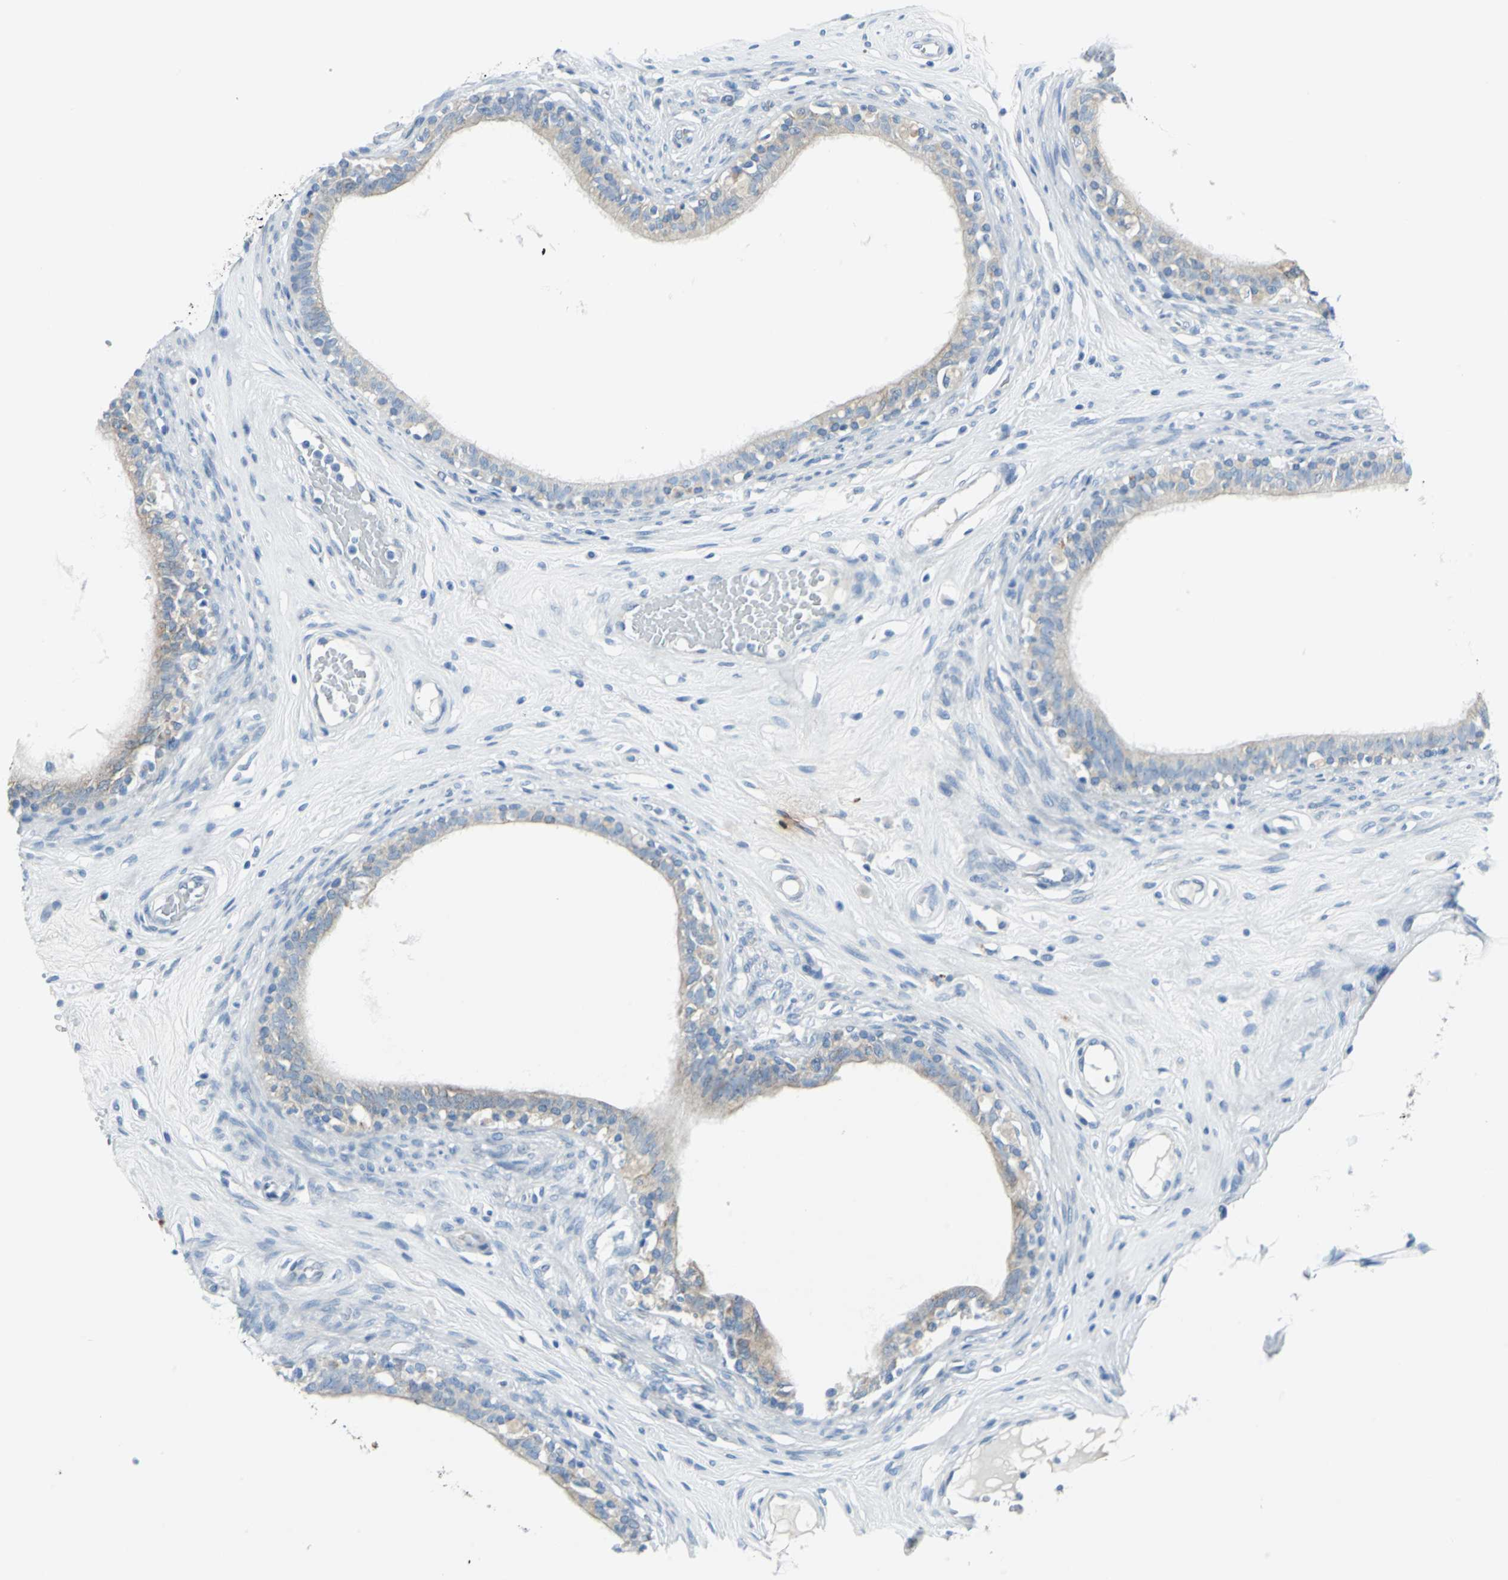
{"staining": {"intensity": "weak", "quantity": ">75%", "location": "cytoplasmic/membranous"}, "tissue": "epididymis", "cell_type": "Glandular cells", "image_type": "normal", "snomed": [{"axis": "morphology", "description": "Normal tissue, NOS"}, {"axis": "morphology", "description": "Inflammation, NOS"}, {"axis": "topography", "description": "Epididymis"}], "caption": "Immunohistochemical staining of benign epididymis demonstrates >75% levels of weak cytoplasmic/membranous protein positivity in approximately >75% of glandular cells.", "gene": "CYB5A", "patient": {"sex": "male", "age": 84}}